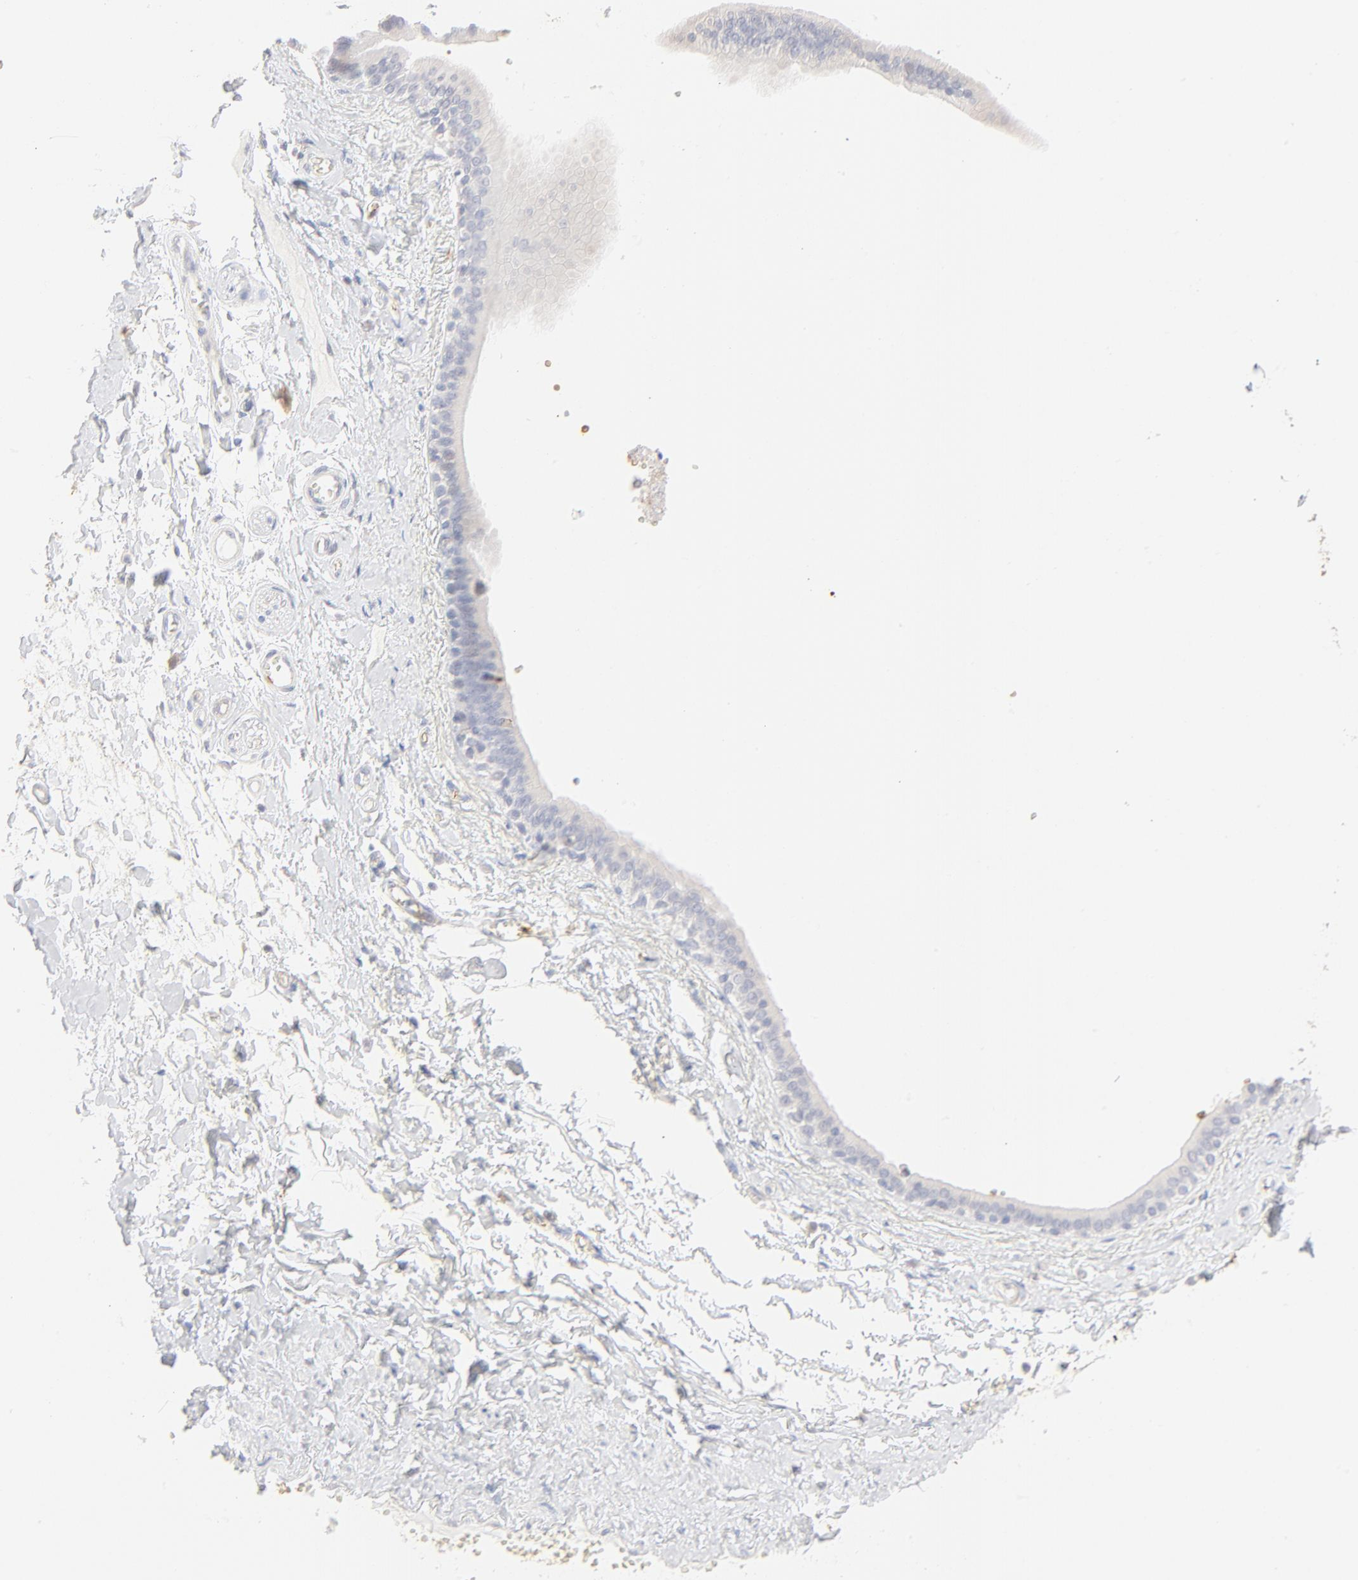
{"staining": {"intensity": "negative", "quantity": "none", "location": "none"}, "tissue": "adipose tissue", "cell_type": "Adipocytes", "image_type": "normal", "snomed": [{"axis": "morphology", "description": "Normal tissue, NOS"}, {"axis": "morphology", "description": "Inflammation, NOS"}, {"axis": "topography", "description": "Salivary gland"}, {"axis": "topography", "description": "Peripheral nerve tissue"}], "caption": "Adipocytes are negative for brown protein staining in normal adipose tissue. The staining was performed using DAB to visualize the protein expression in brown, while the nuclei were stained in blue with hematoxylin (Magnification: 20x).", "gene": "SPTB", "patient": {"sex": "female", "age": 75}}